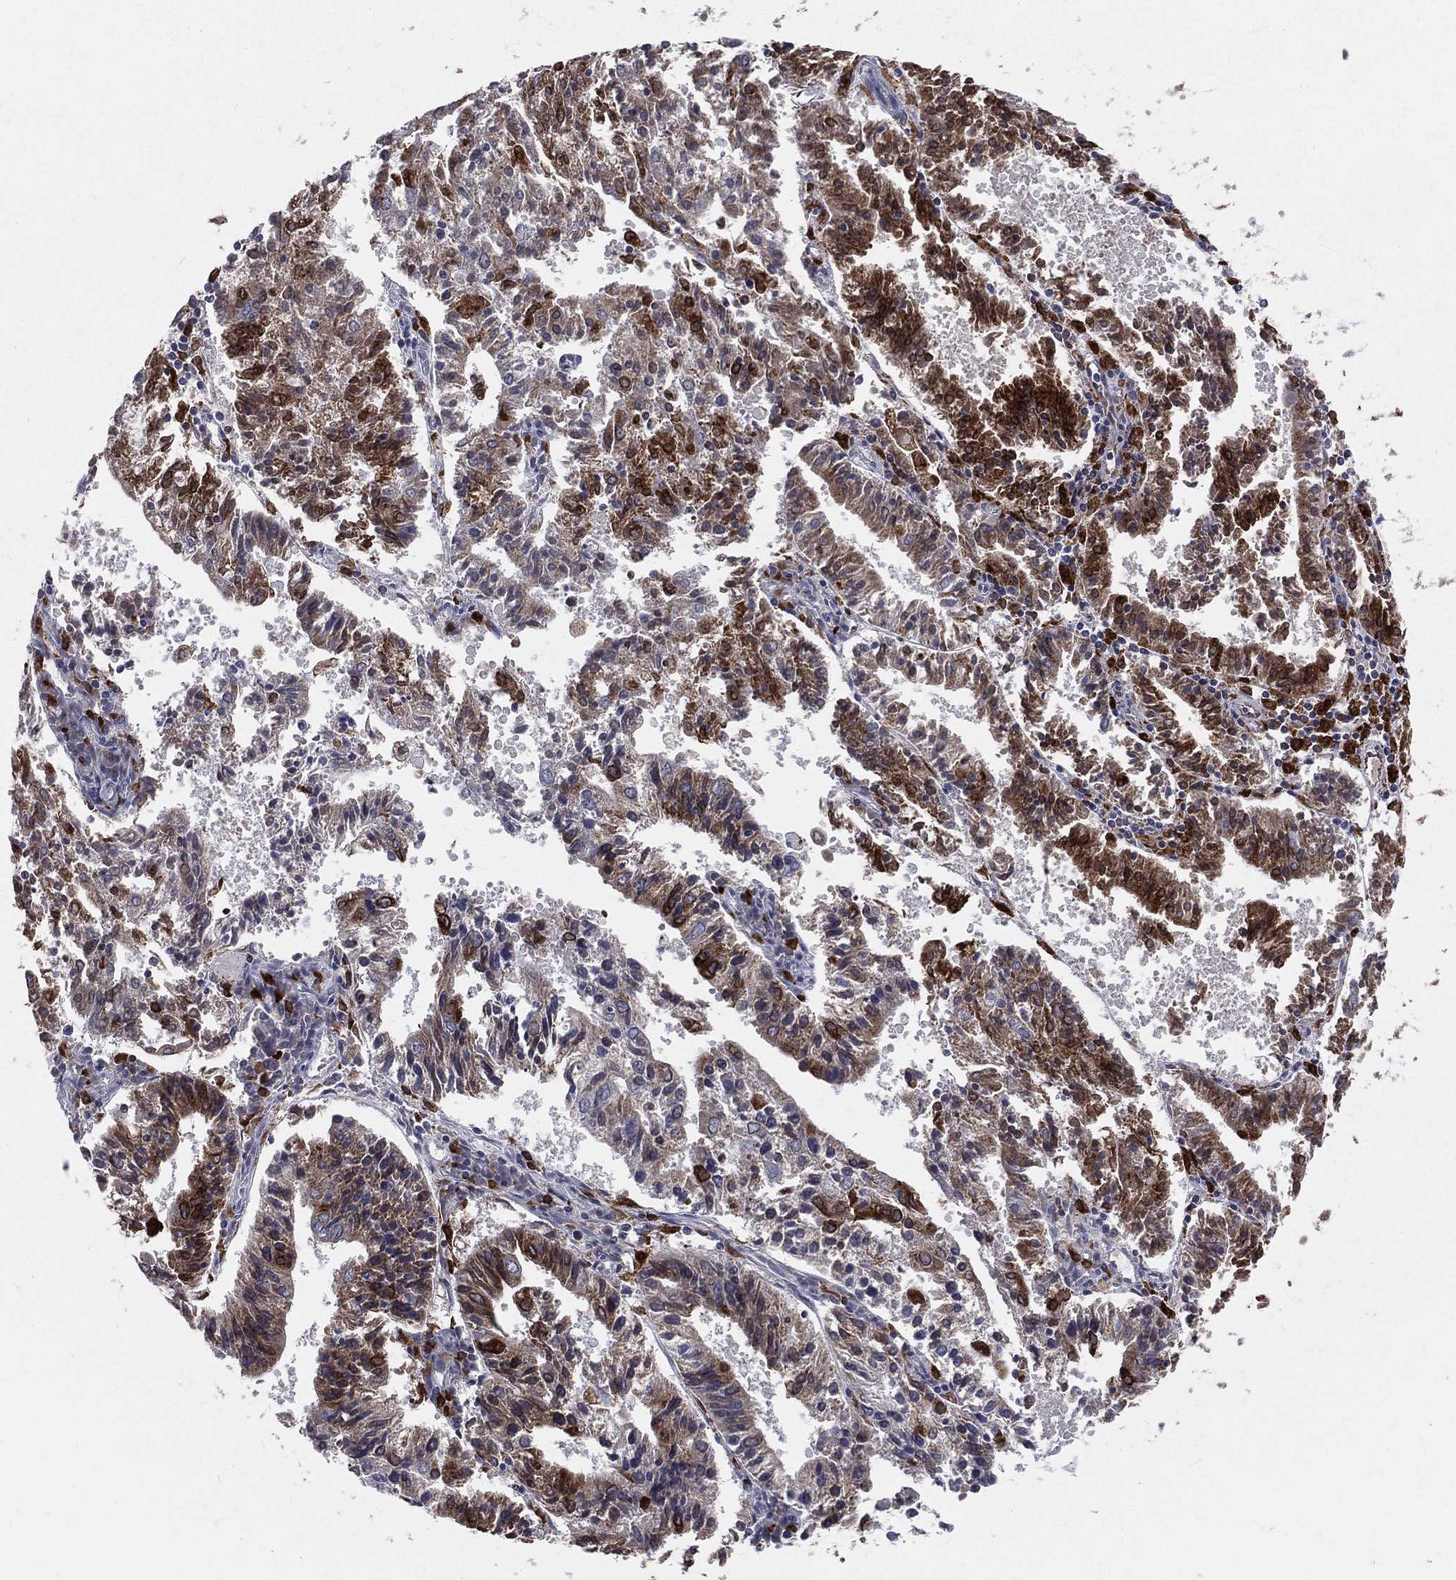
{"staining": {"intensity": "strong", "quantity": "25%-75%", "location": "cytoplasmic/membranous"}, "tissue": "endometrial cancer", "cell_type": "Tumor cells", "image_type": "cancer", "snomed": [{"axis": "morphology", "description": "Adenocarcinoma, NOS"}, {"axis": "topography", "description": "Endometrium"}], "caption": "Immunohistochemistry of human endometrial adenocarcinoma displays high levels of strong cytoplasmic/membranous expression in approximately 25%-75% of tumor cells. (DAB IHC, brown staining for protein, blue staining for nuclei).", "gene": "CD74", "patient": {"sex": "female", "age": 82}}